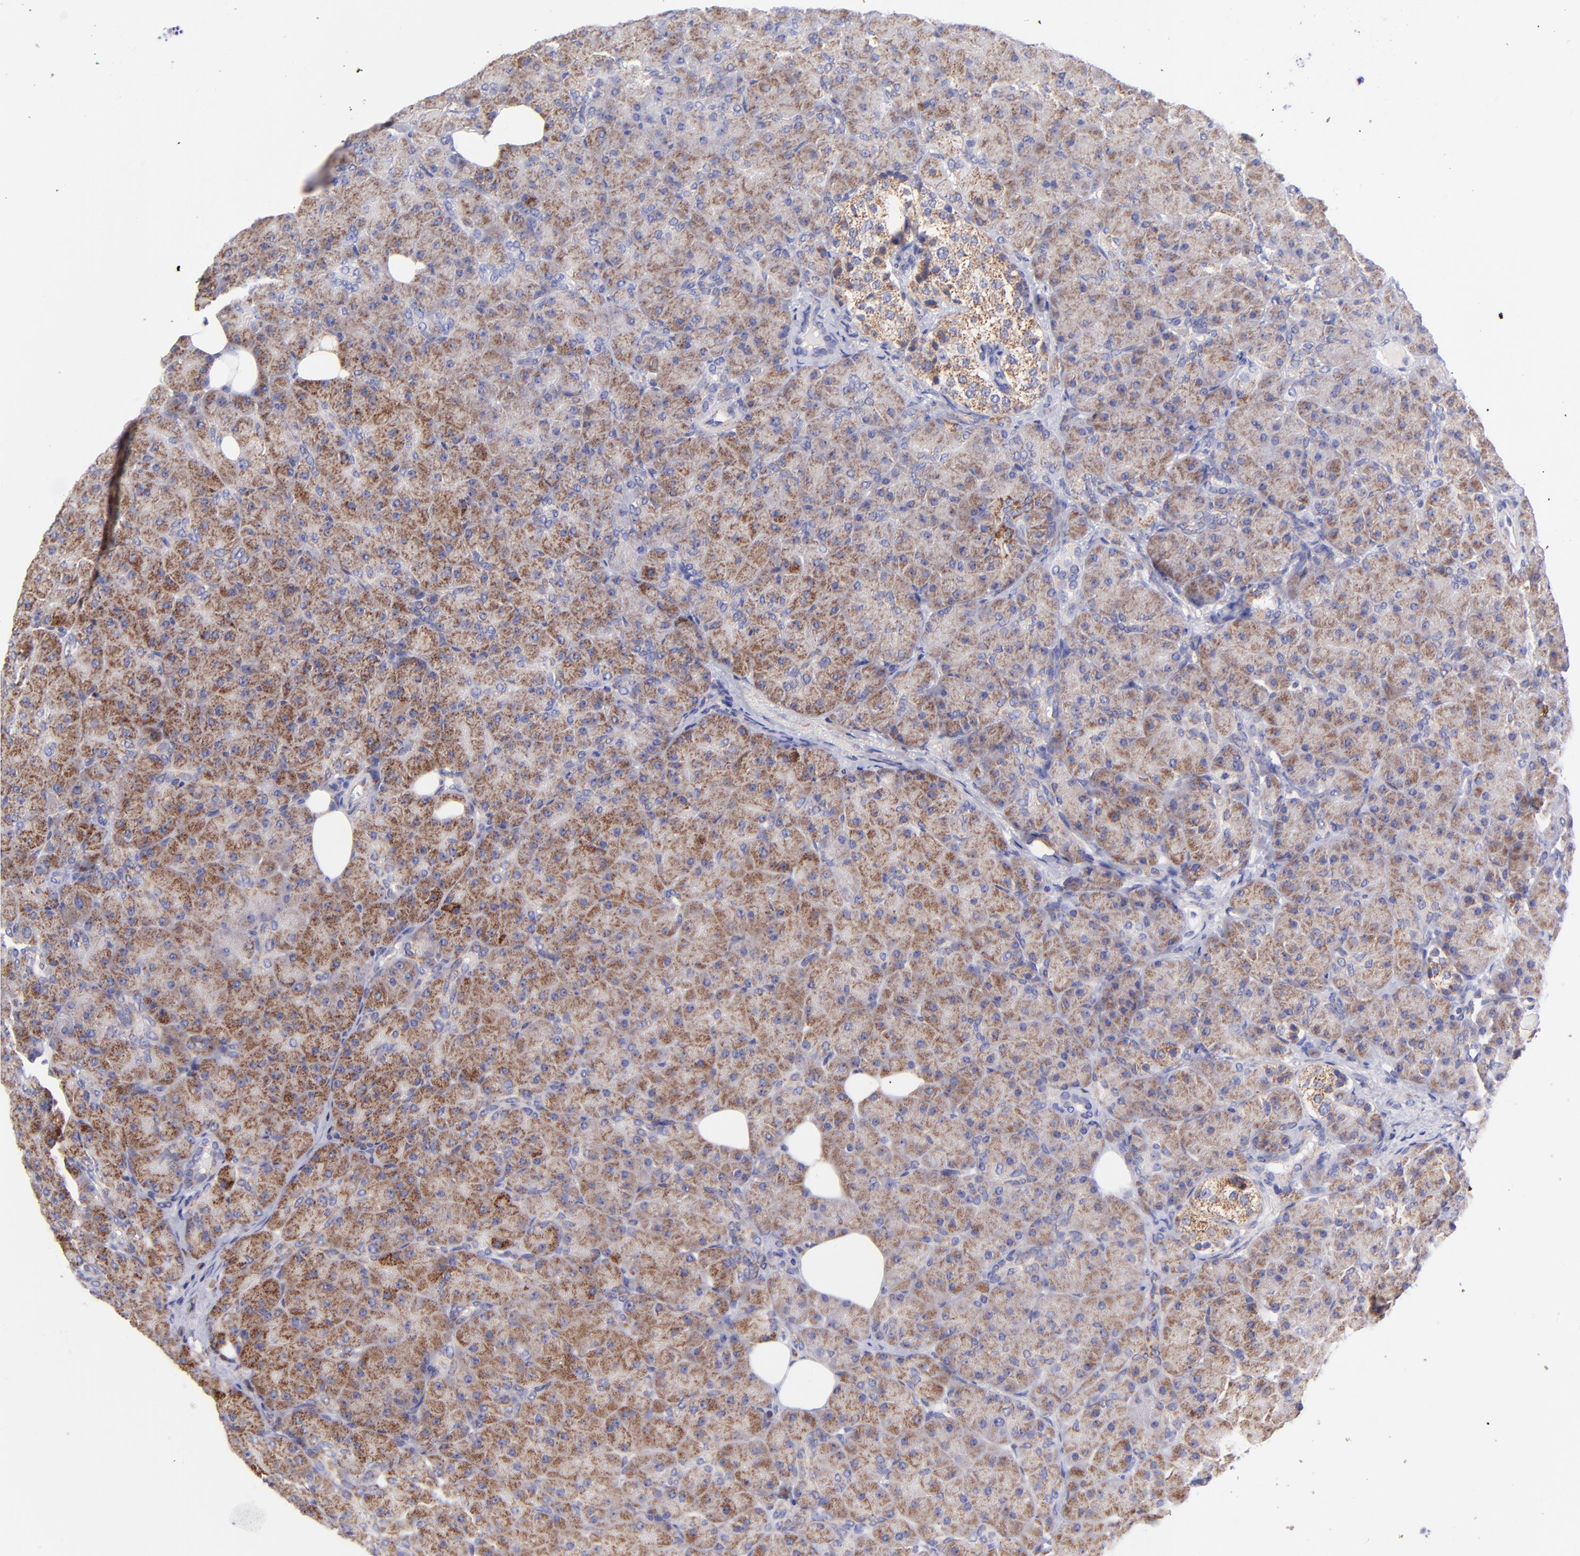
{"staining": {"intensity": "moderate", "quantity": ">75%", "location": "cytoplasmic/membranous"}, "tissue": "pancreas", "cell_type": "Exocrine glandular cells", "image_type": "normal", "snomed": [{"axis": "morphology", "description": "Normal tissue, NOS"}, {"axis": "topography", "description": "Pancreas"}], "caption": "This is a histology image of IHC staining of benign pancreas, which shows moderate positivity in the cytoplasmic/membranous of exocrine glandular cells.", "gene": "NDUFB7", "patient": {"sex": "male", "age": 66}}